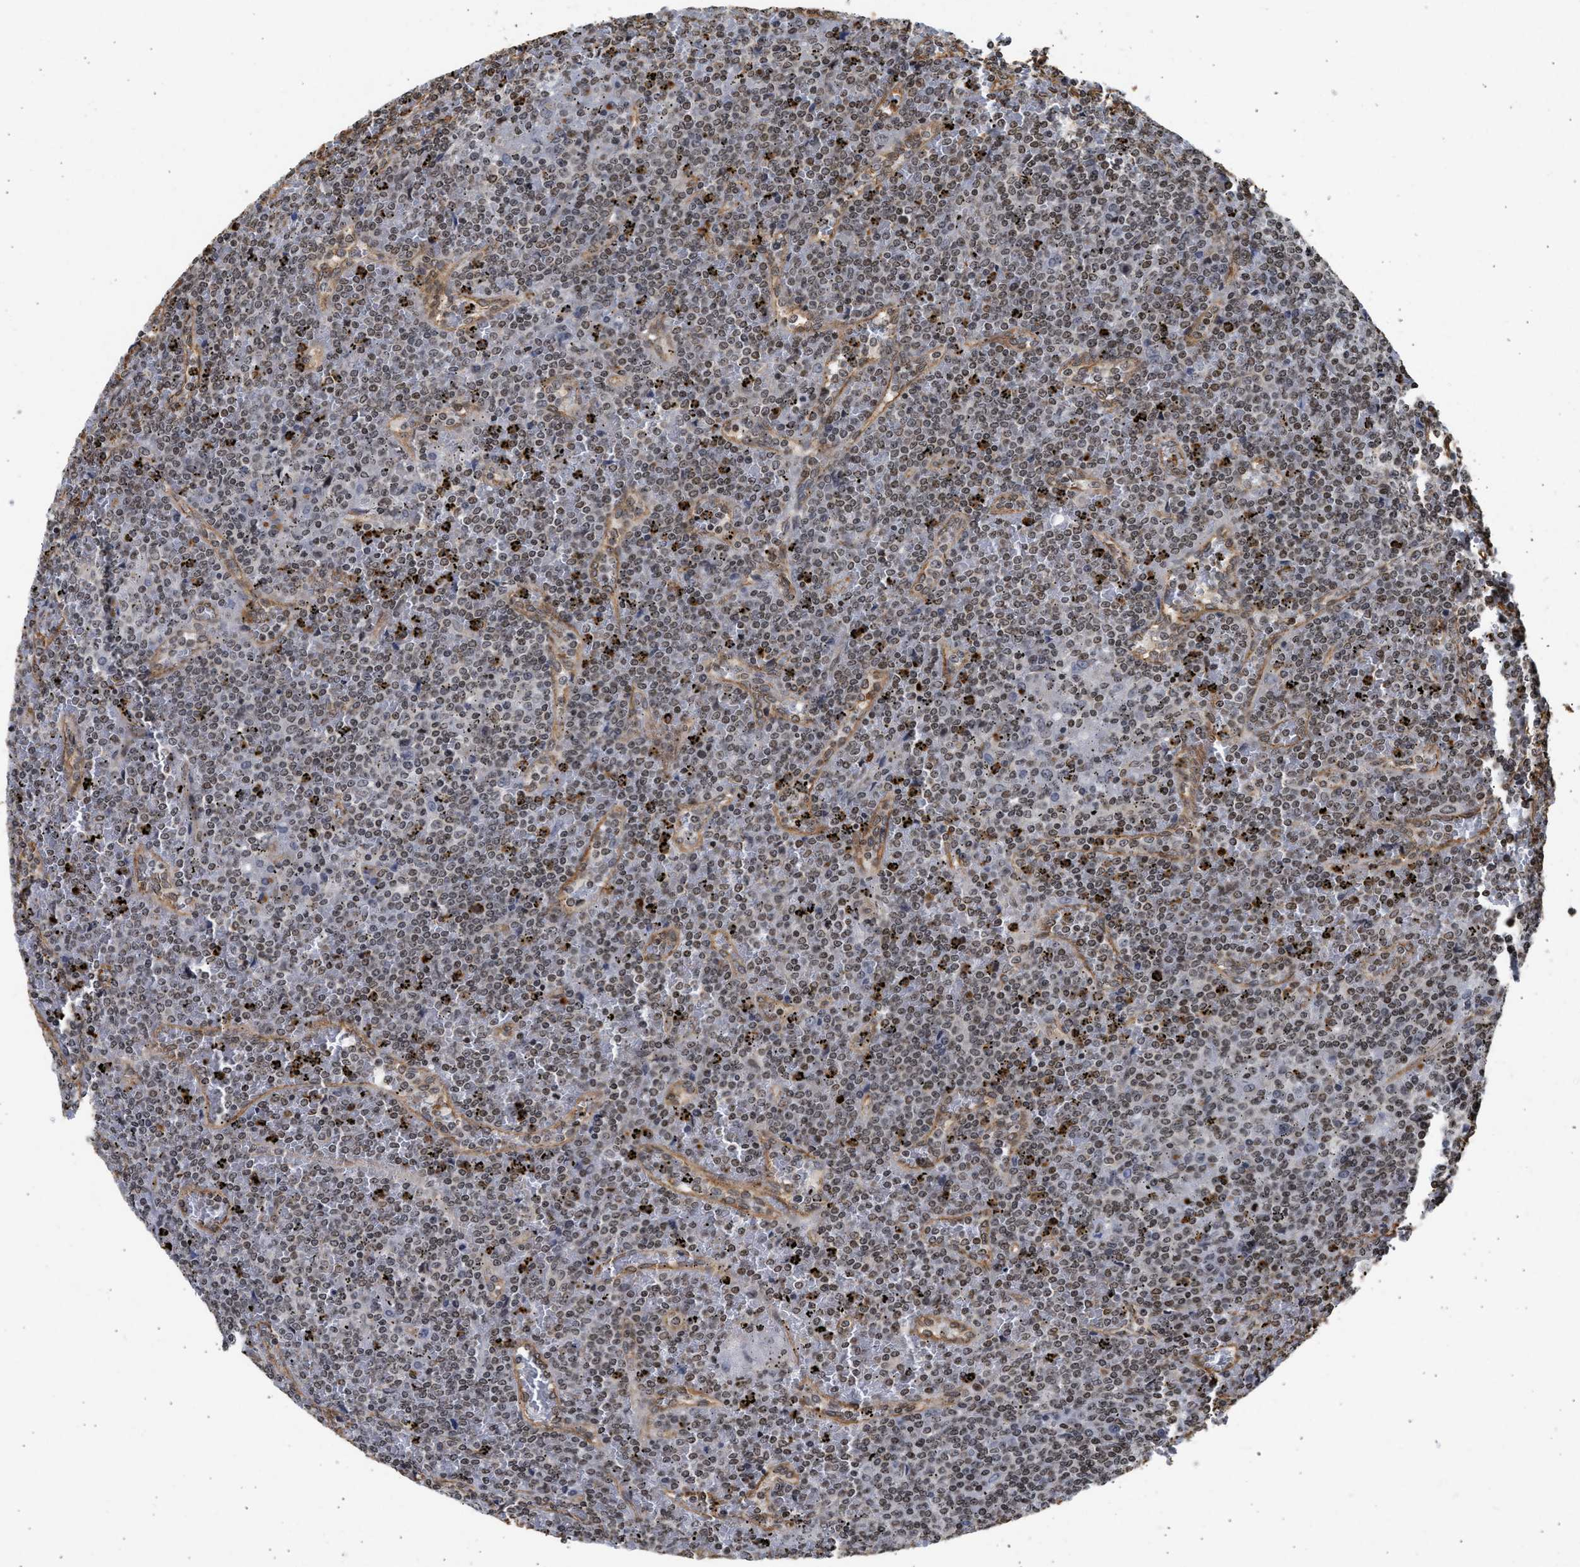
{"staining": {"intensity": "weak", "quantity": "25%-75%", "location": "nuclear"}, "tissue": "lymphoma", "cell_type": "Tumor cells", "image_type": "cancer", "snomed": [{"axis": "morphology", "description": "Malignant lymphoma, non-Hodgkin's type, Low grade"}, {"axis": "topography", "description": "Spleen"}], "caption": "IHC of malignant lymphoma, non-Hodgkin's type (low-grade) displays low levels of weak nuclear expression in approximately 25%-75% of tumor cells.", "gene": "ENSG00000142539", "patient": {"sex": "female", "age": 19}}